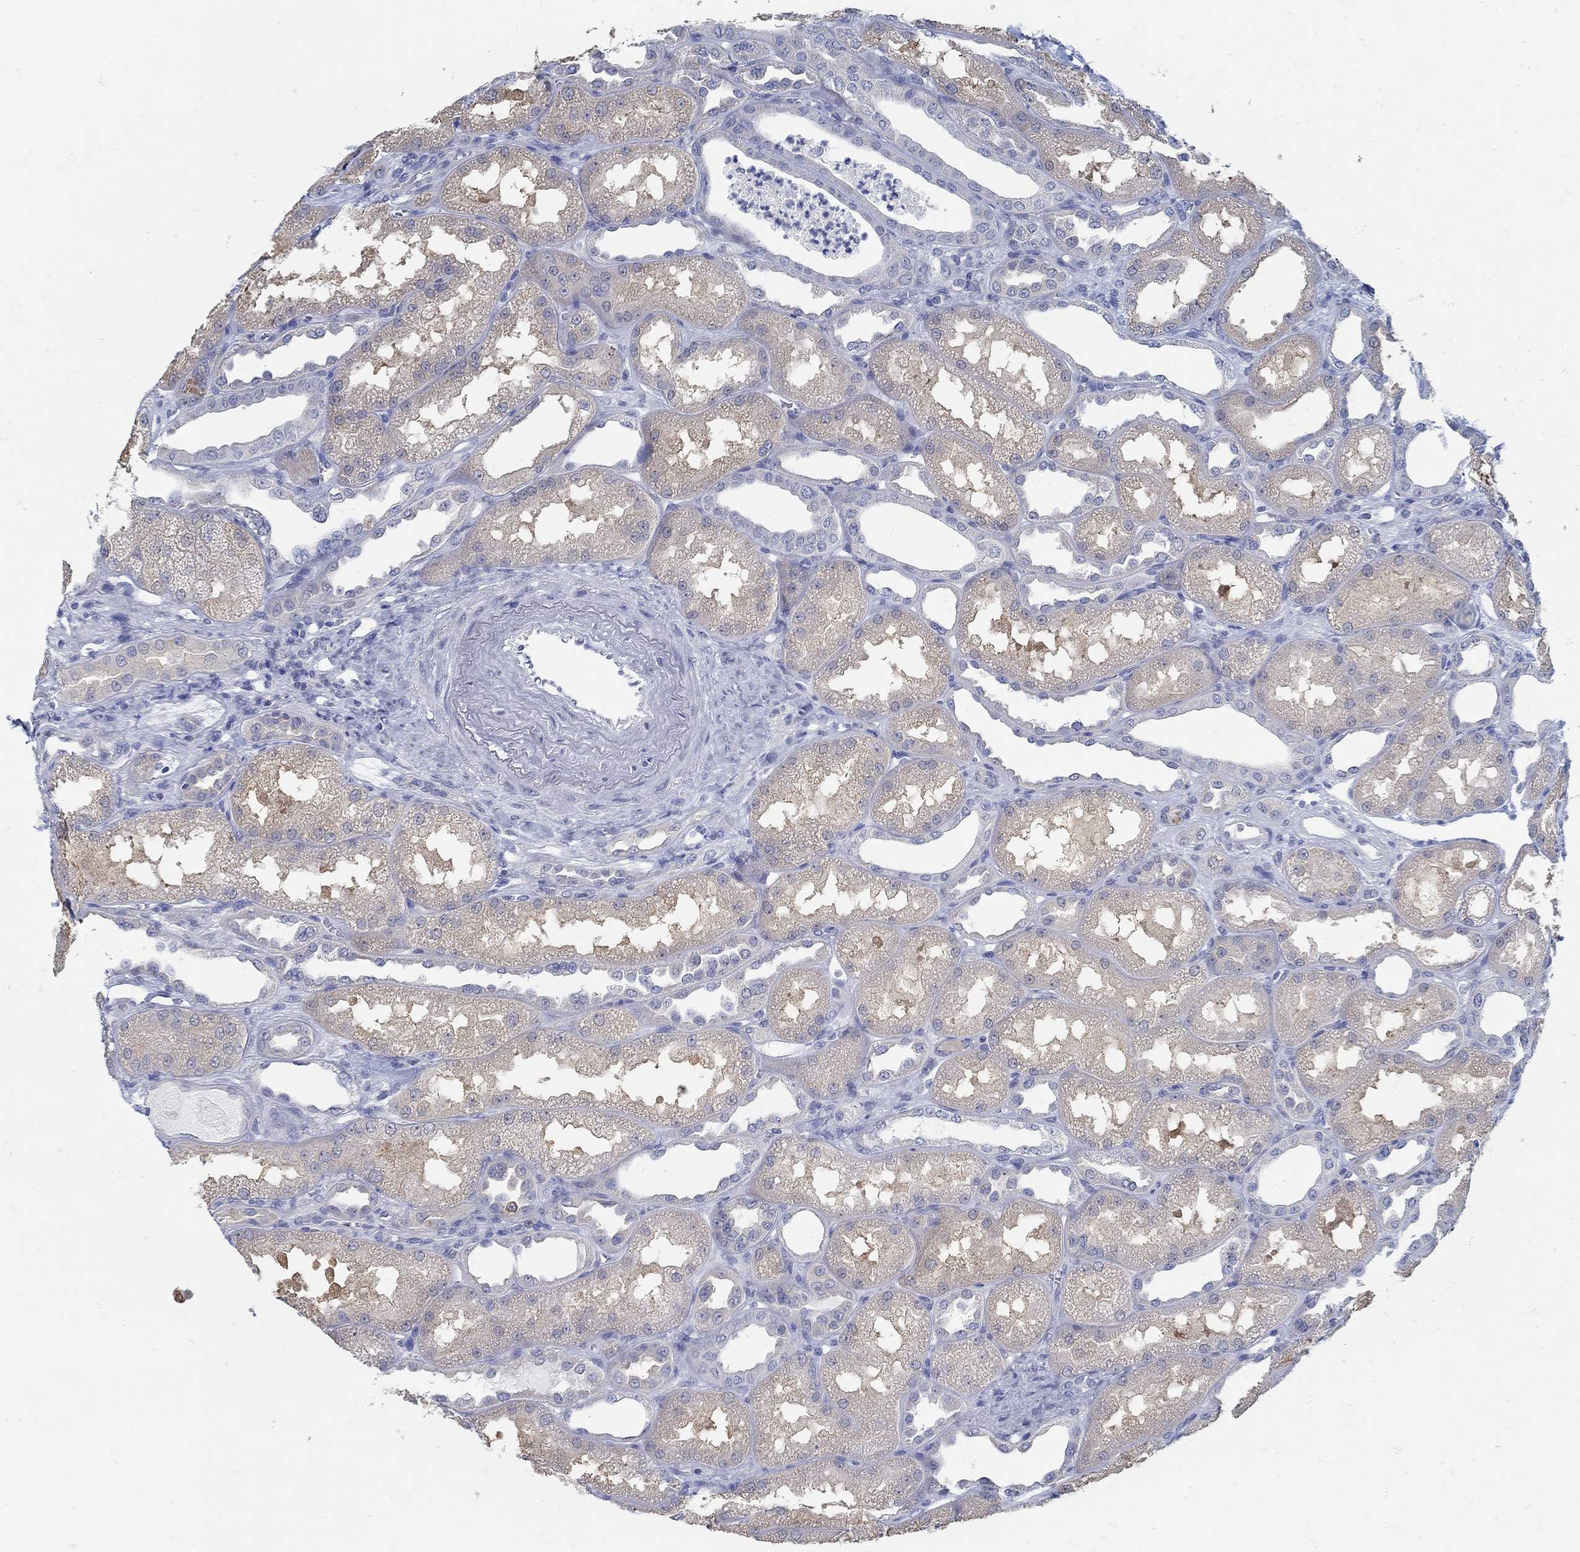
{"staining": {"intensity": "negative", "quantity": "none", "location": "none"}, "tissue": "kidney", "cell_type": "Cells in glomeruli", "image_type": "normal", "snomed": [{"axis": "morphology", "description": "Normal tissue, NOS"}, {"axis": "topography", "description": "Kidney"}], "caption": "Immunohistochemistry micrograph of unremarkable human kidney stained for a protein (brown), which shows no staining in cells in glomeruli.", "gene": "ZFAND4", "patient": {"sex": "male", "age": 61}}